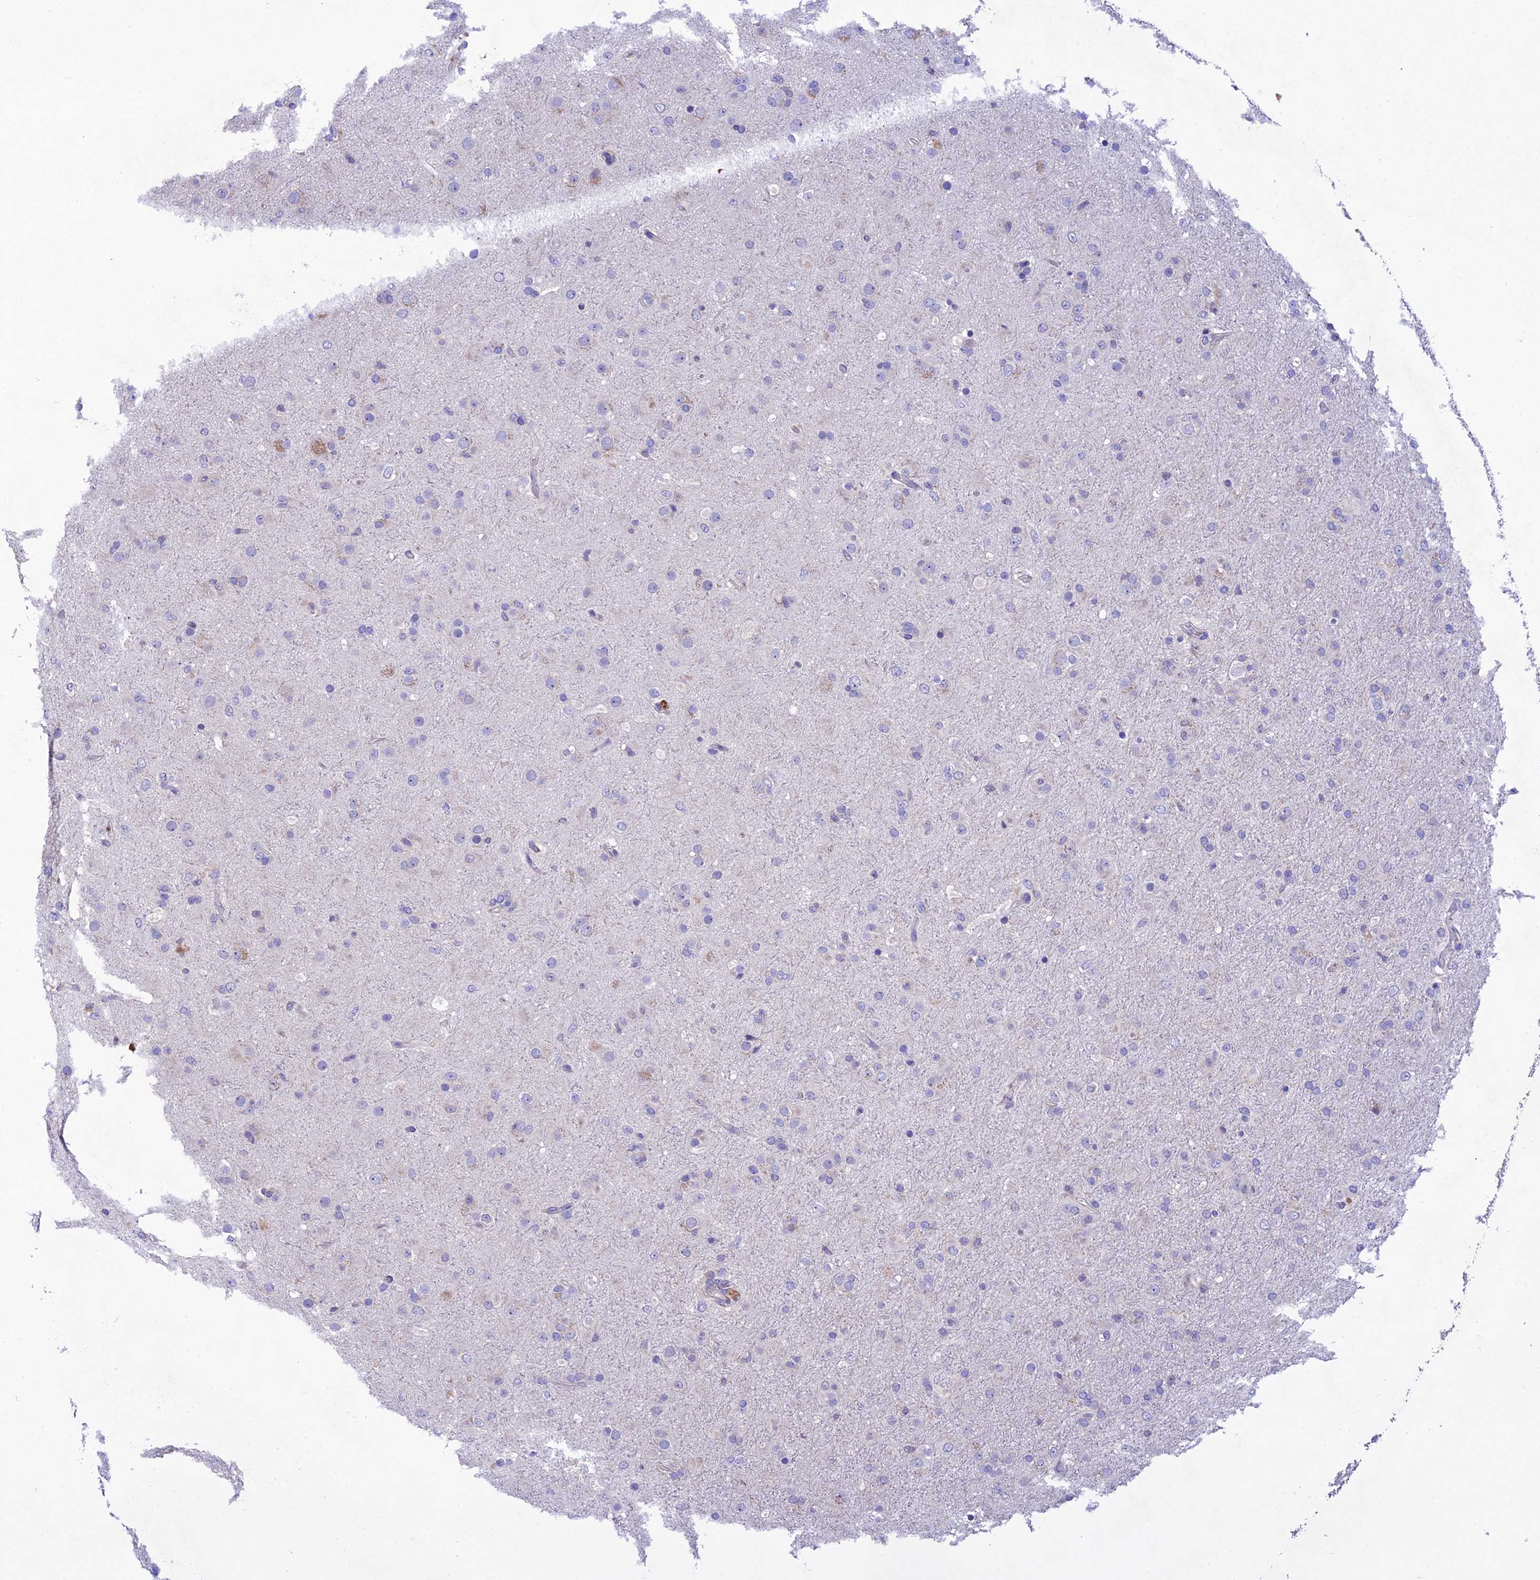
{"staining": {"intensity": "negative", "quantity": "none", "location": "none"}, "tissue": "glioma", "cell_type": "Tumor cells", "image_type": "cancer", "snomed": [{"axis": "morphology", "description": "Glioma, malignant, Low grade"}, {"axis": "topography", "description": "Brain"}], "caption": "The photomicrograph shows no staining of tumor cells in glioma.", "gene": "SNX24", "patient": {"sex": "male", "age": 65}}